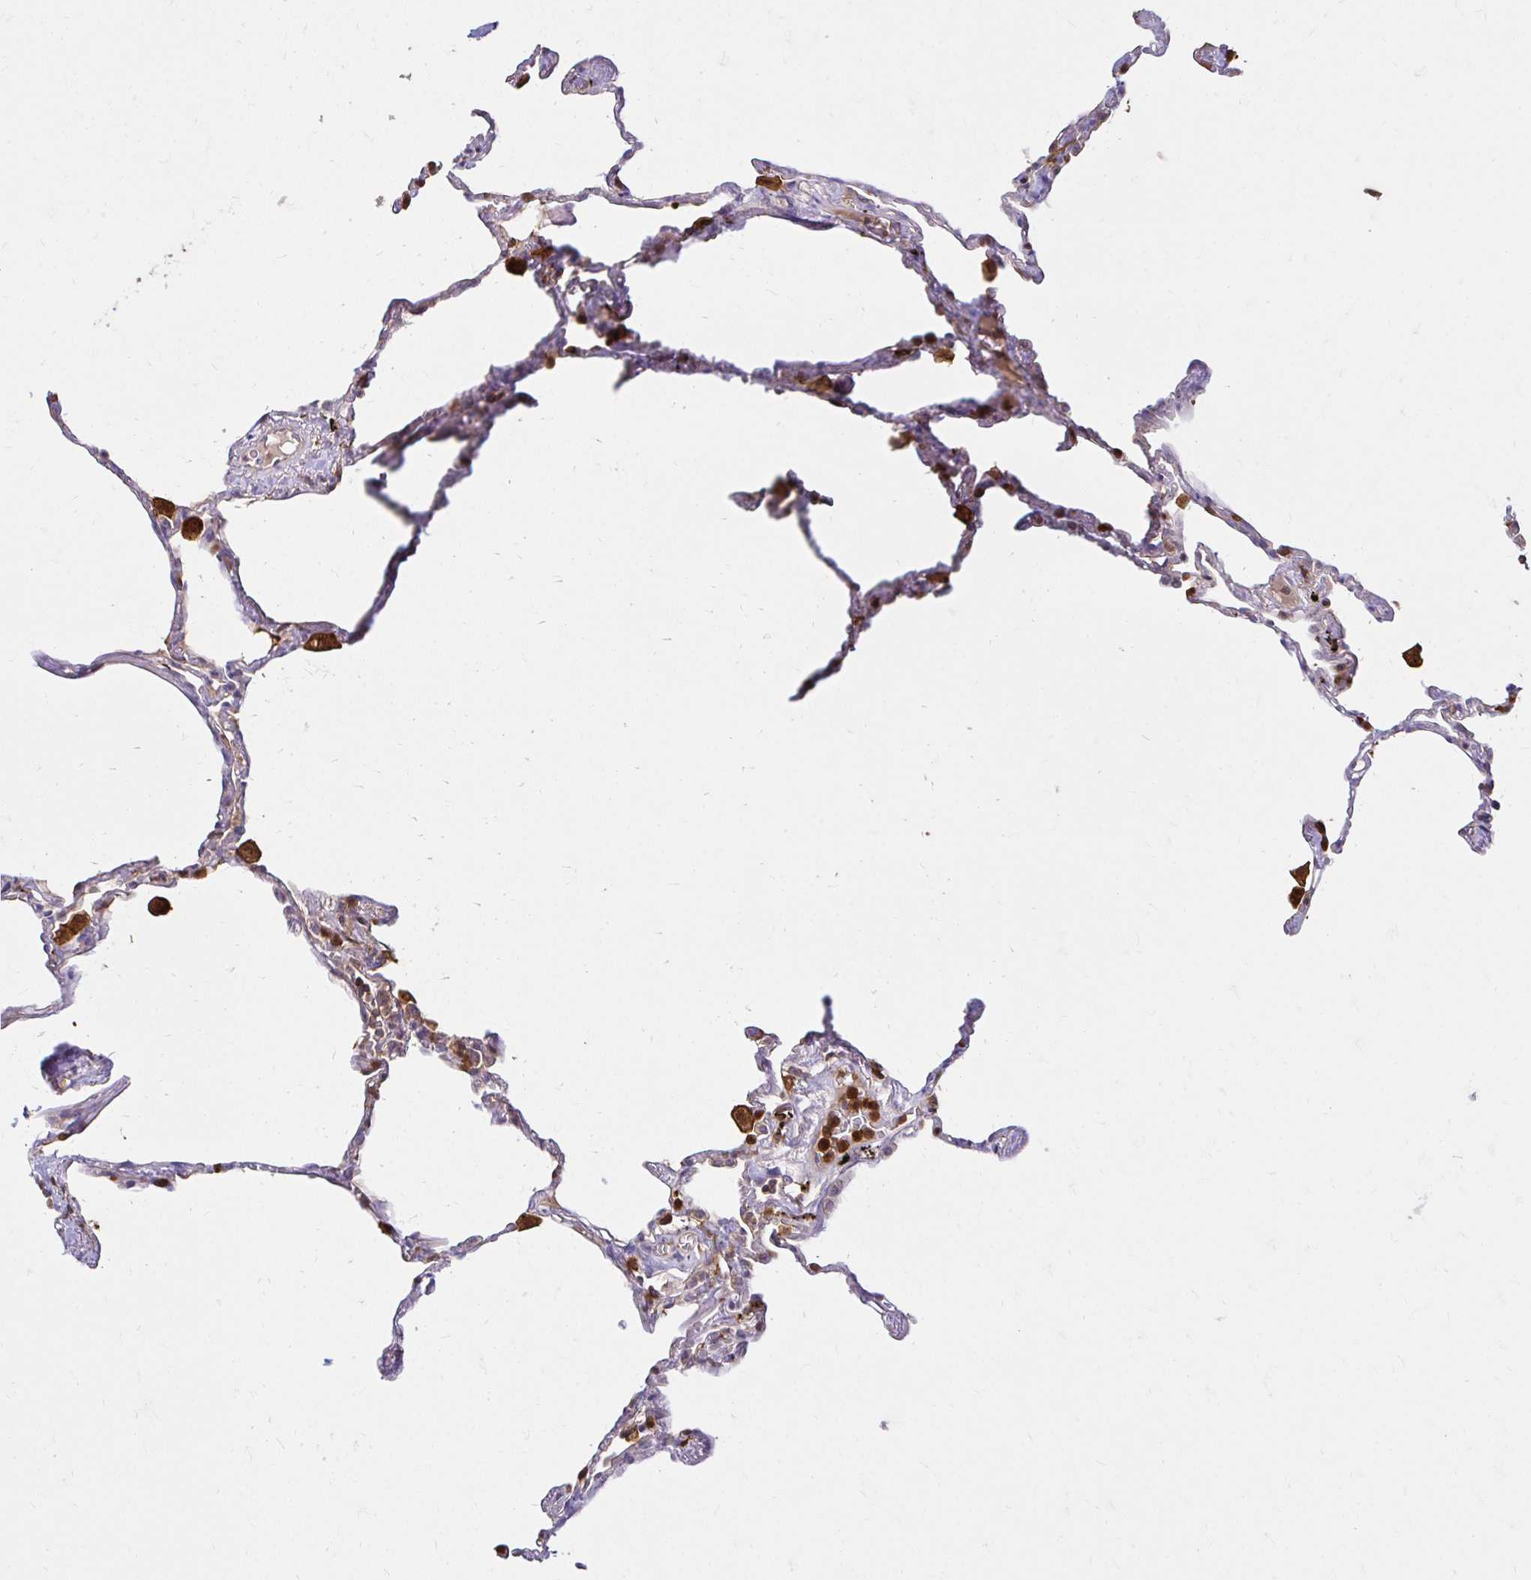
{"staining": {"intensity": "moderate", "quantity": "<25%", "location": "cytoplasmic/membranous"}, "tissue": "lung", "cell_type": "Alveolar cells", "image_type": "normal", "snomed": [{"axis": "morphology", "description": "Normal tissue, NOS"}, {"axis": "topography", "description": "Lung"}], "caption": "The photomicrograph shows a brown stain indicating the presence of a protein in the cytoplasmic/membranous of alveolar cells in lung. Immunohistochemistry (ihc) stains the protein in brown and the nuclei are stained blue.", "gene": "PYCARD", "patient": {"sex": "female", "age": 67}}